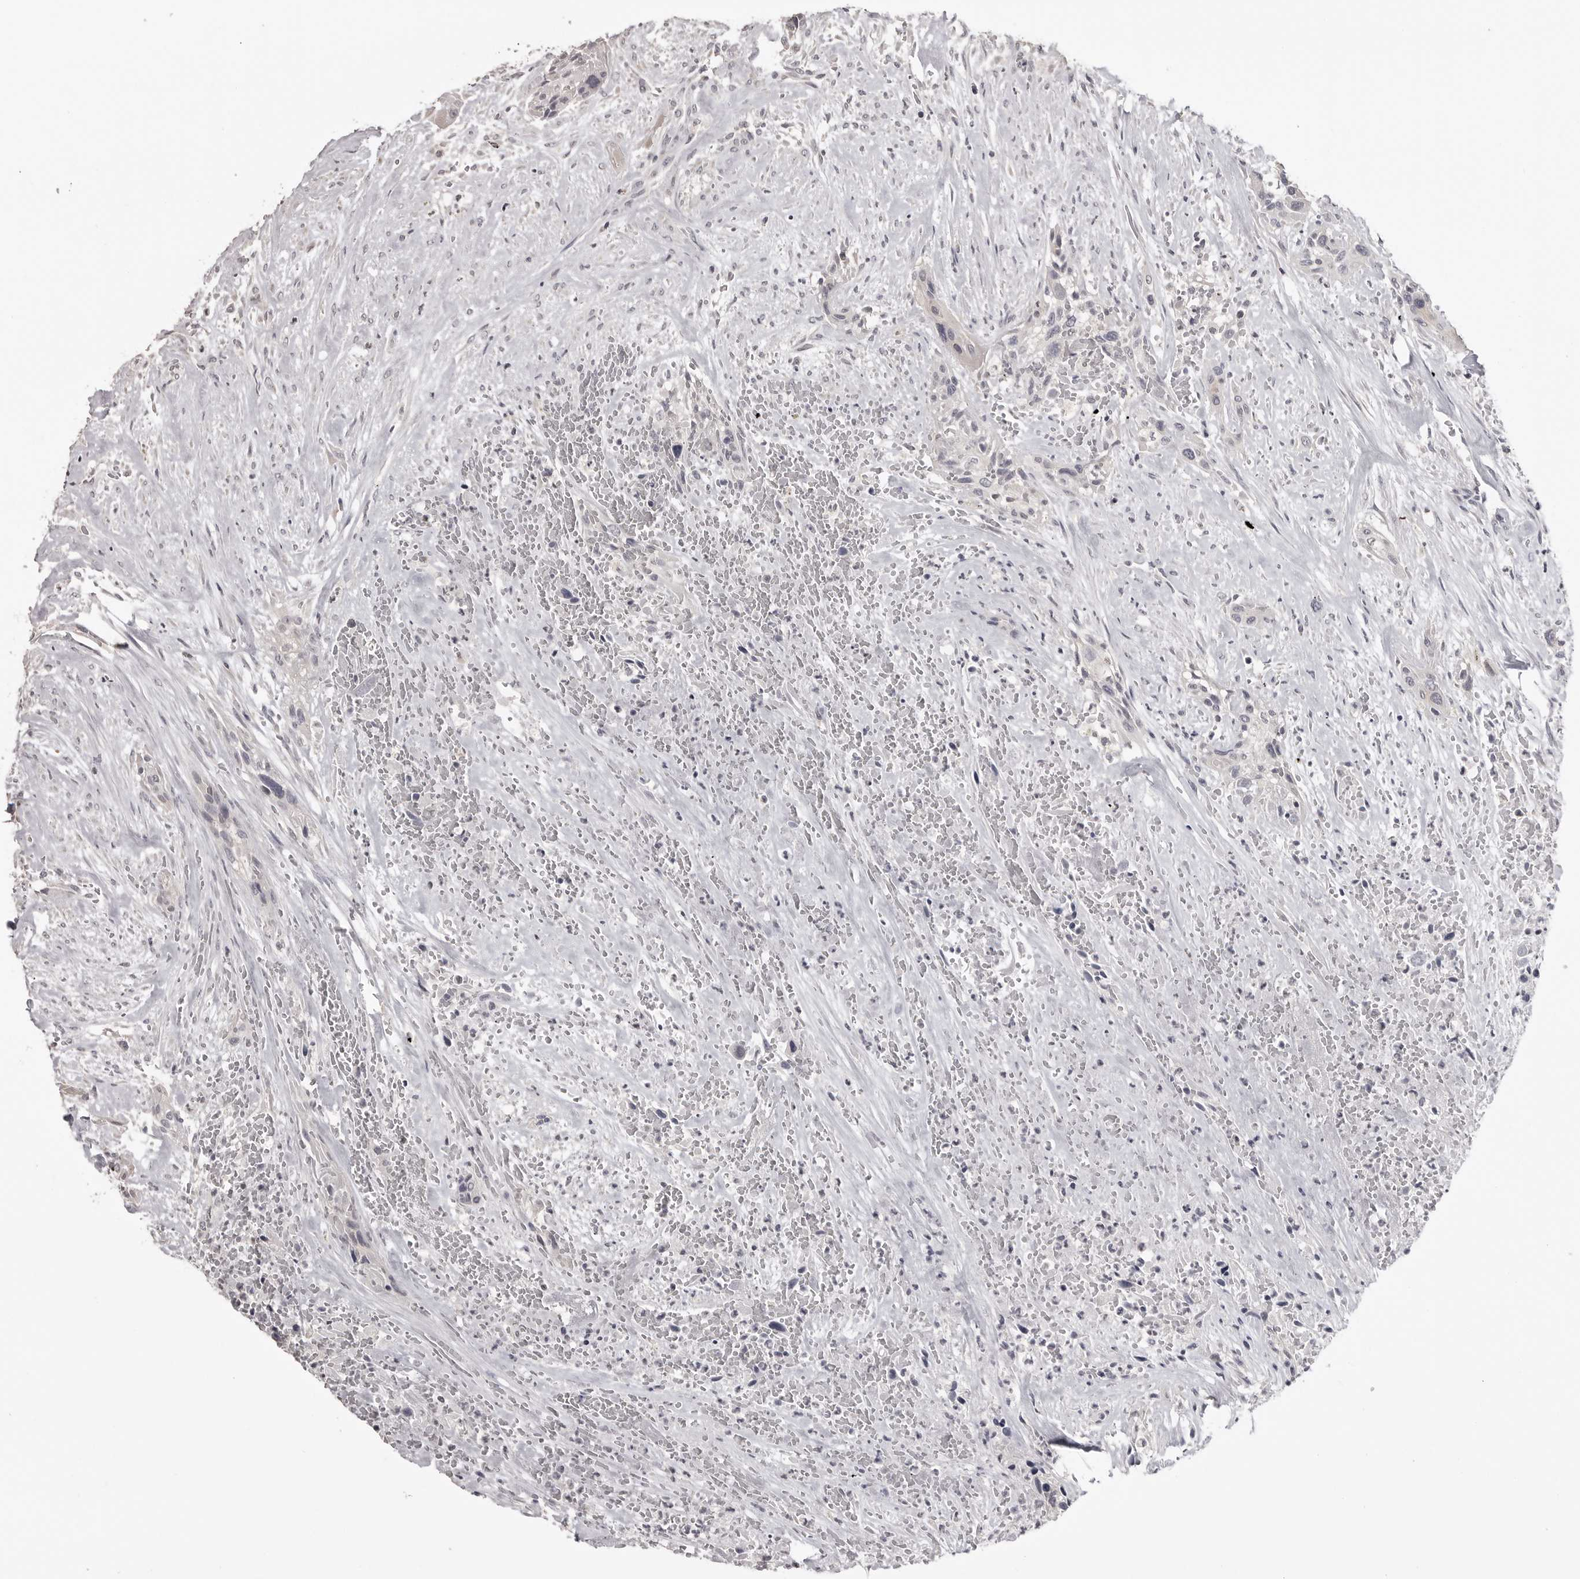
{"staining": {"intensity": "negative", "quantity": "none", "location": "none"}, "tissue": "urothelial cancer", "cell_type": "Tumor cells", "image_type": "cancer", "snomed": [{"axis": "morphology", "description": "Urothelial carcinoma, High grade"}, {"axis": "topography", "description": "Urinary bladder"}], "caption": "A photomicrograph of urothelial carcinoma (high-grade) stained for a protein exhibits no brown staining in tumor cells.", "gene": "GPN2", "patient": {"sex": "male", "age": 35}}